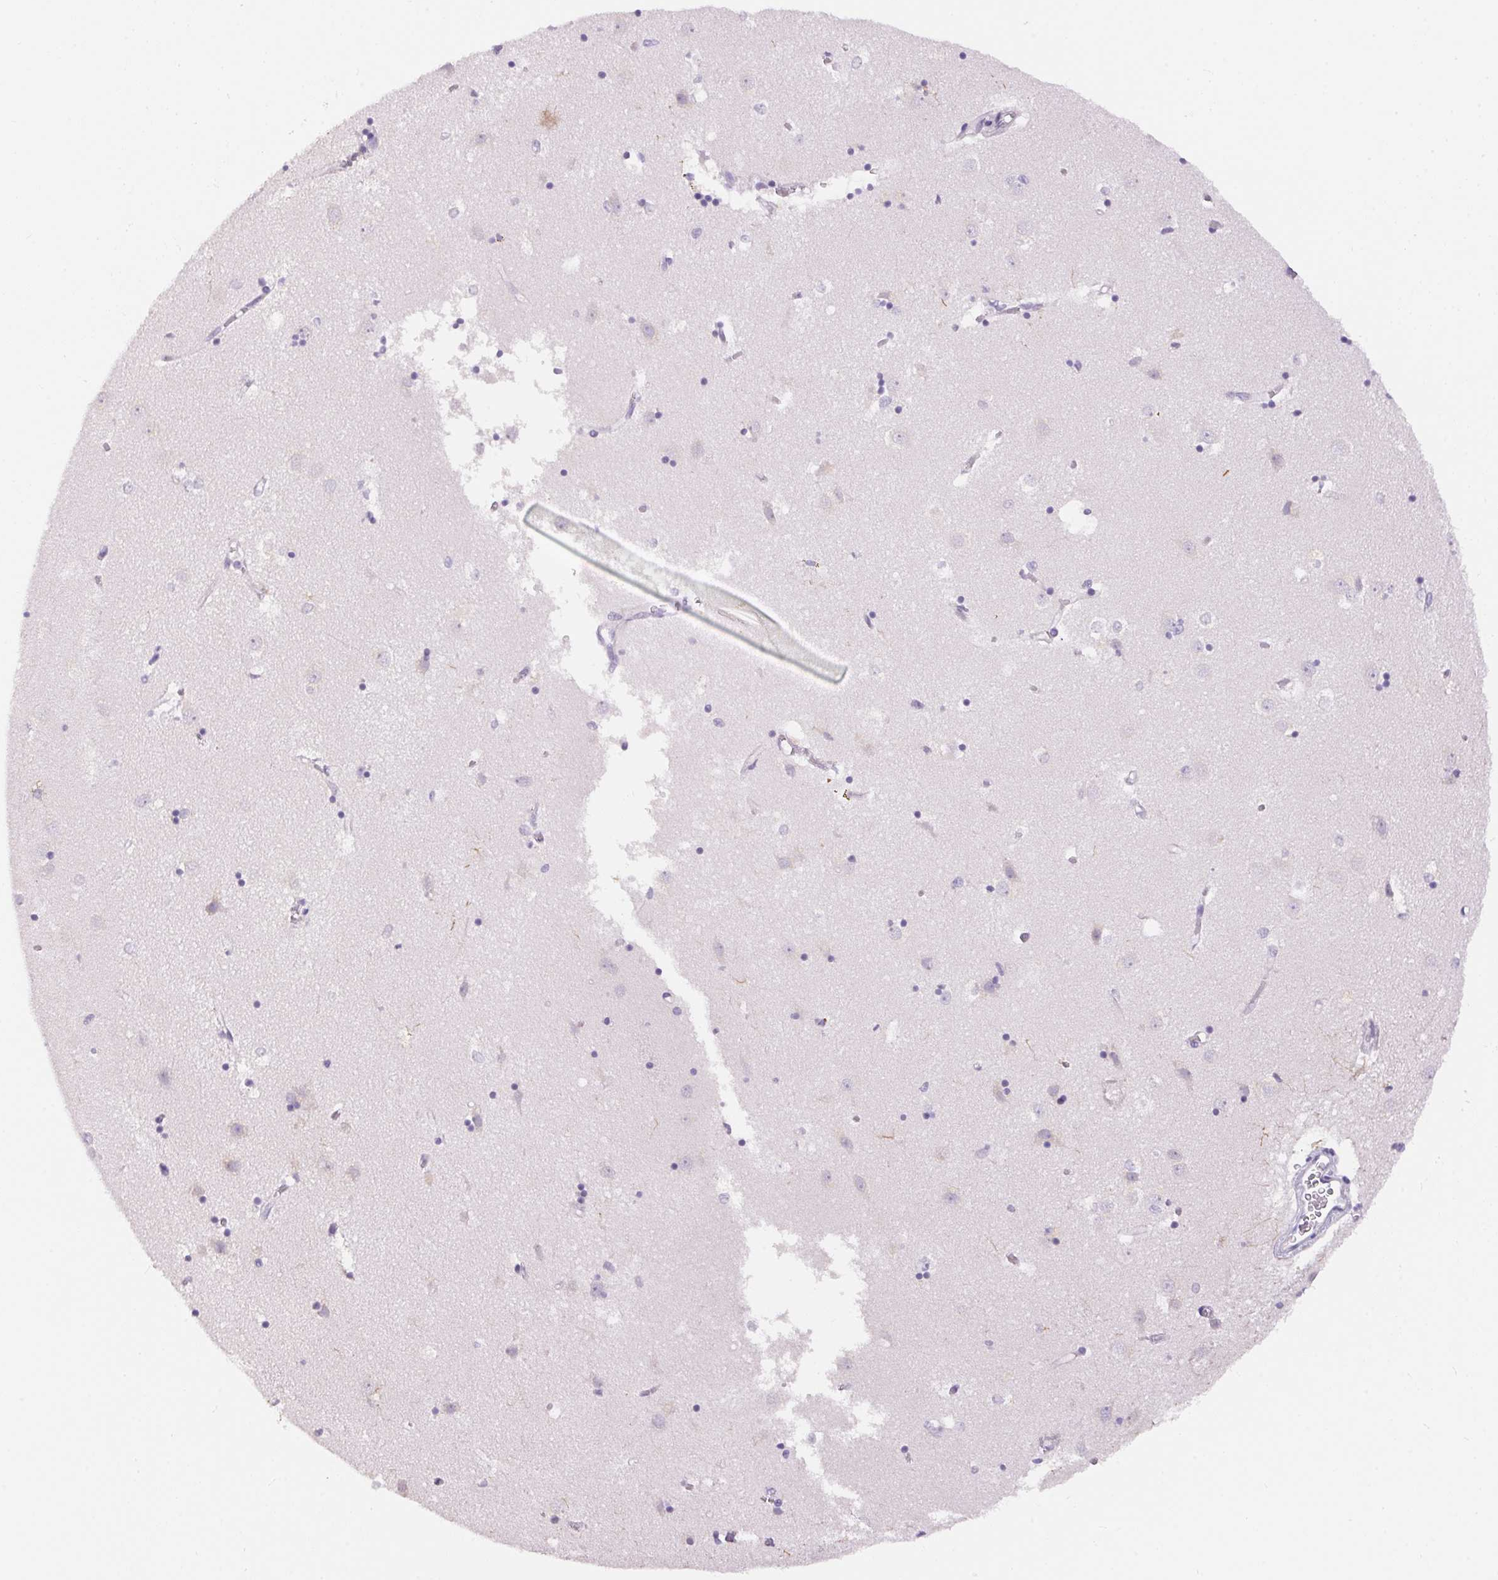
{"staining": {"intensity": "weak", "quantity": "<25%", "location": "cytoplasmic/membranous"}, "tissue": "caudate", "cell_type": "Glial cells", "image_type": "normal", "snomed": [{"axis": "morphology", "description": "Normal tissue, NOS"}, {"axis": "topography", "description": "Lateral ventricle wall"}], "caption": "A histopathology image of caudate stained for a protein shows no brown staining in glial cells. The staining was performed using DAB to visualize the protein expression in brown, while the nuclei were stained in blue with hematoxylin (Magnification: 20x).", "gene": "PNLIPRP3", "patient": {"sex": "male", "age": 54}}